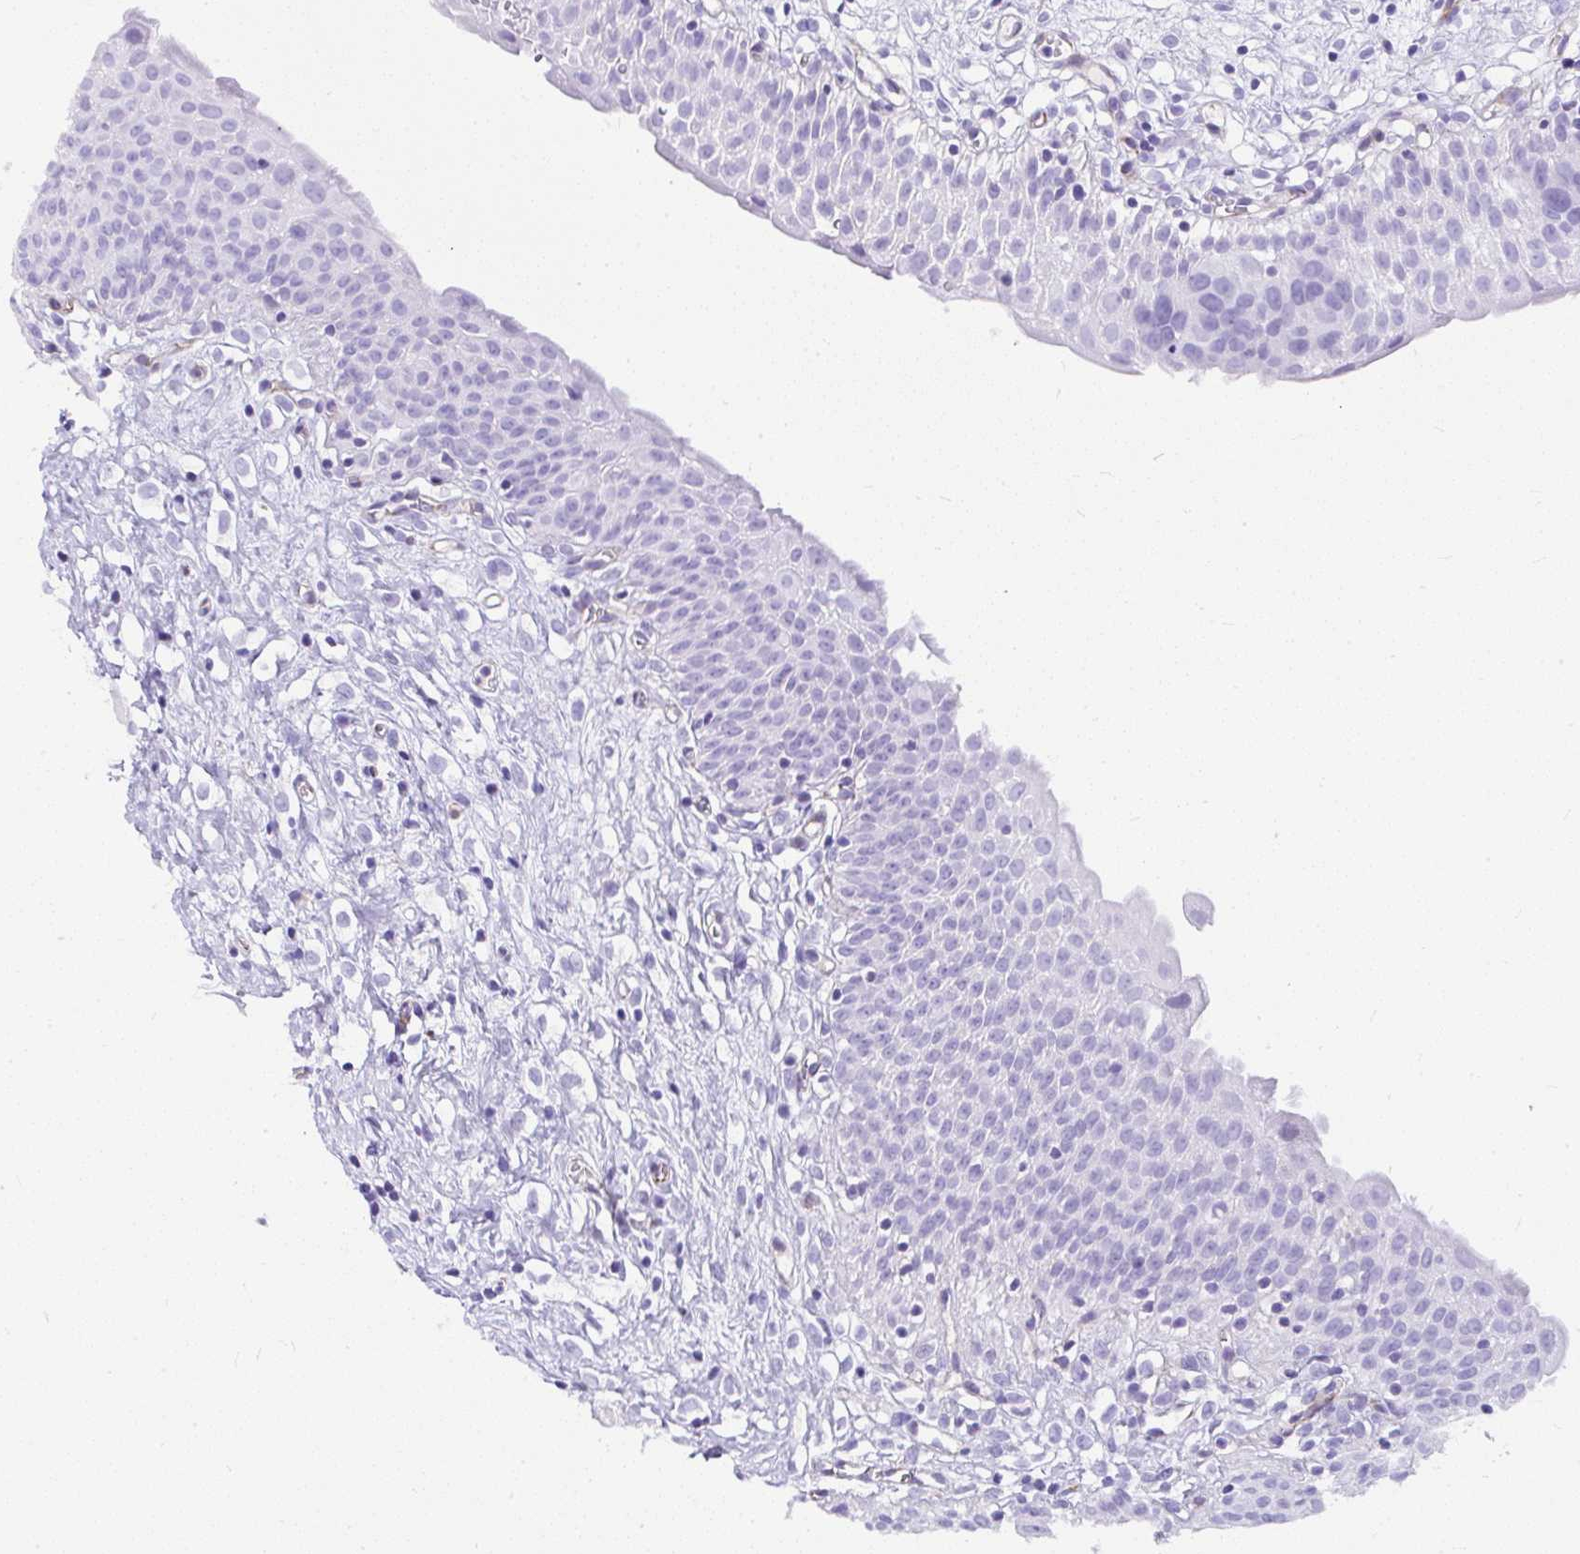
{"staining": {"intensity": "negative", "quantity": "none", "location": "none"}, "tissue": "urinary bladder", "cell_type": "Urothelial cells", "image_type": "normal", "snomed": [{"axis": "morphology", "description": "Normal tissue, NOS"}, {"axis": "topography", "description": "Urinary bladder"}], "caption": "IHC of normal urinary bladder reveals no positivity in urothelial cells. (DAB (3,3'-diaminobenzidine) immunohistochemistry (IHC) with hematoxylin counter stain).", "gene": "DEPDC5", "patient": {"sex": "male", "age": 51}}